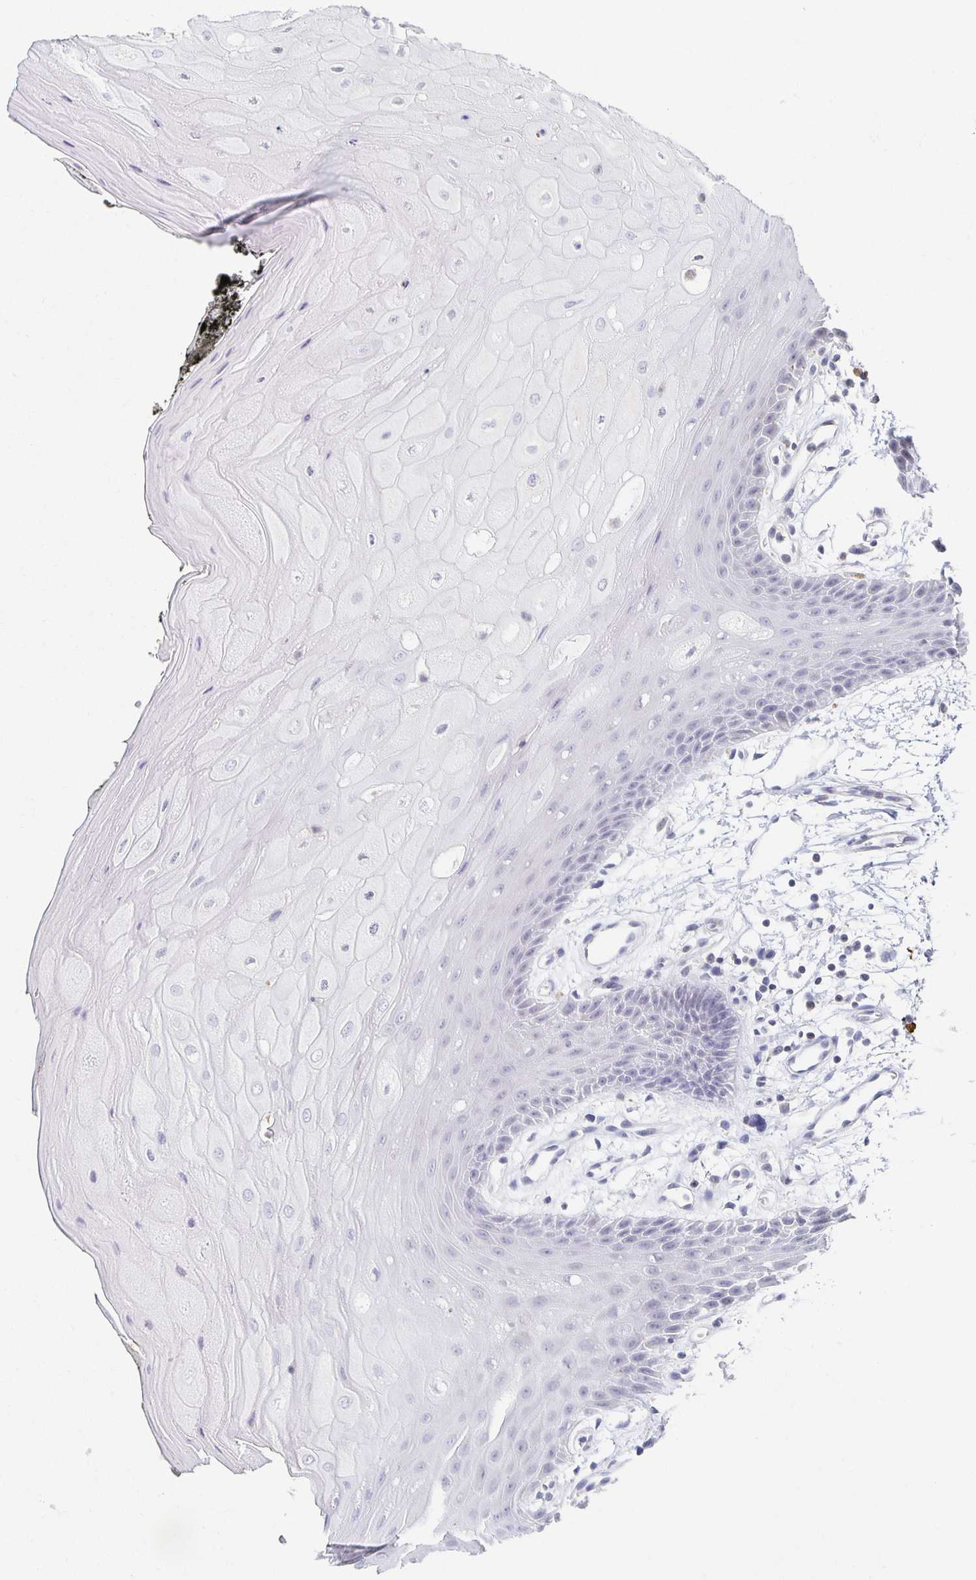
{"staining": {"intensity": "negative", "quantity": "none", "location": "none"}, "tissue": "oral mucosa", "cell_type": "Squamous epithelial cells", "image_type": "normal", "snomed": [{"axis": "morphology", "description": "Normal tissue, NOS"}, {"axis": "topography", "description": "Oral tissue"}, {"axis": "topography", "description": "Tounge, NOS"}], "caption": "Oral mucosa stained for a protein using immunohistochemistry (IHC) demonstrates no expression squamous epithelial cells.", "gene": "ZNF692", "patient": {"sex": "female", "age": 59}}